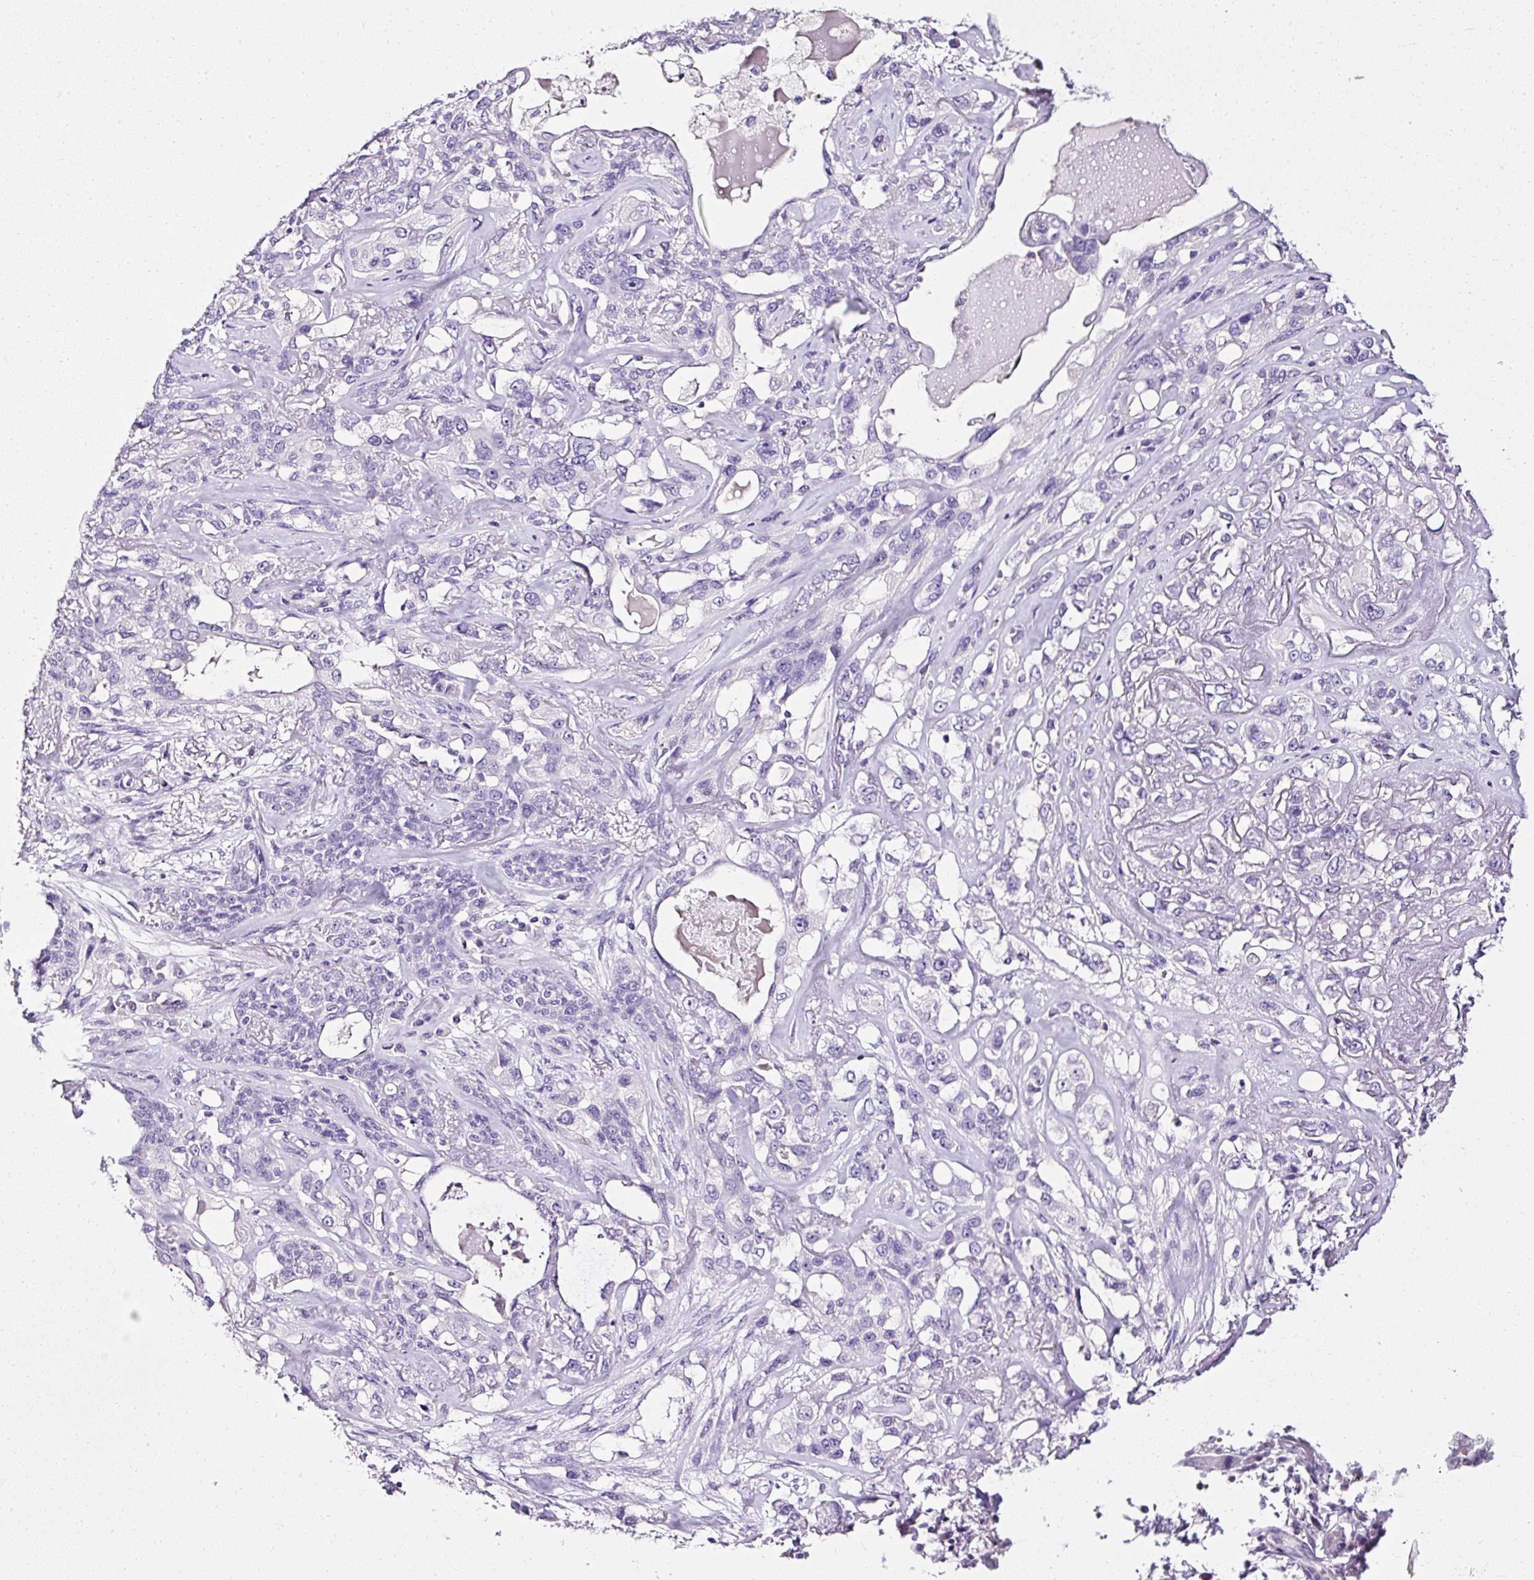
{"staining": {"intensity": "negative", "quantity": "none", "location": "none"}, "tissue": "lung cancer", "cell_type": "Tumor cells", "image_type": "cancer", "snomed": [{"axis": "morphology", "description": "Squamous cell carcinoma, NOS"}, {"axis": "topography", "description": "Lung"}], "caption": "The immunohistochemistry photomicrograph has no significant expression in tumor cells of squamous cell carcinoma (lung) tissue. (Immunohistochemistry, brightfield microscopy, high magnification).", "gene": "ATP2A1", "patient": {"sex": "female", "age": 70}}